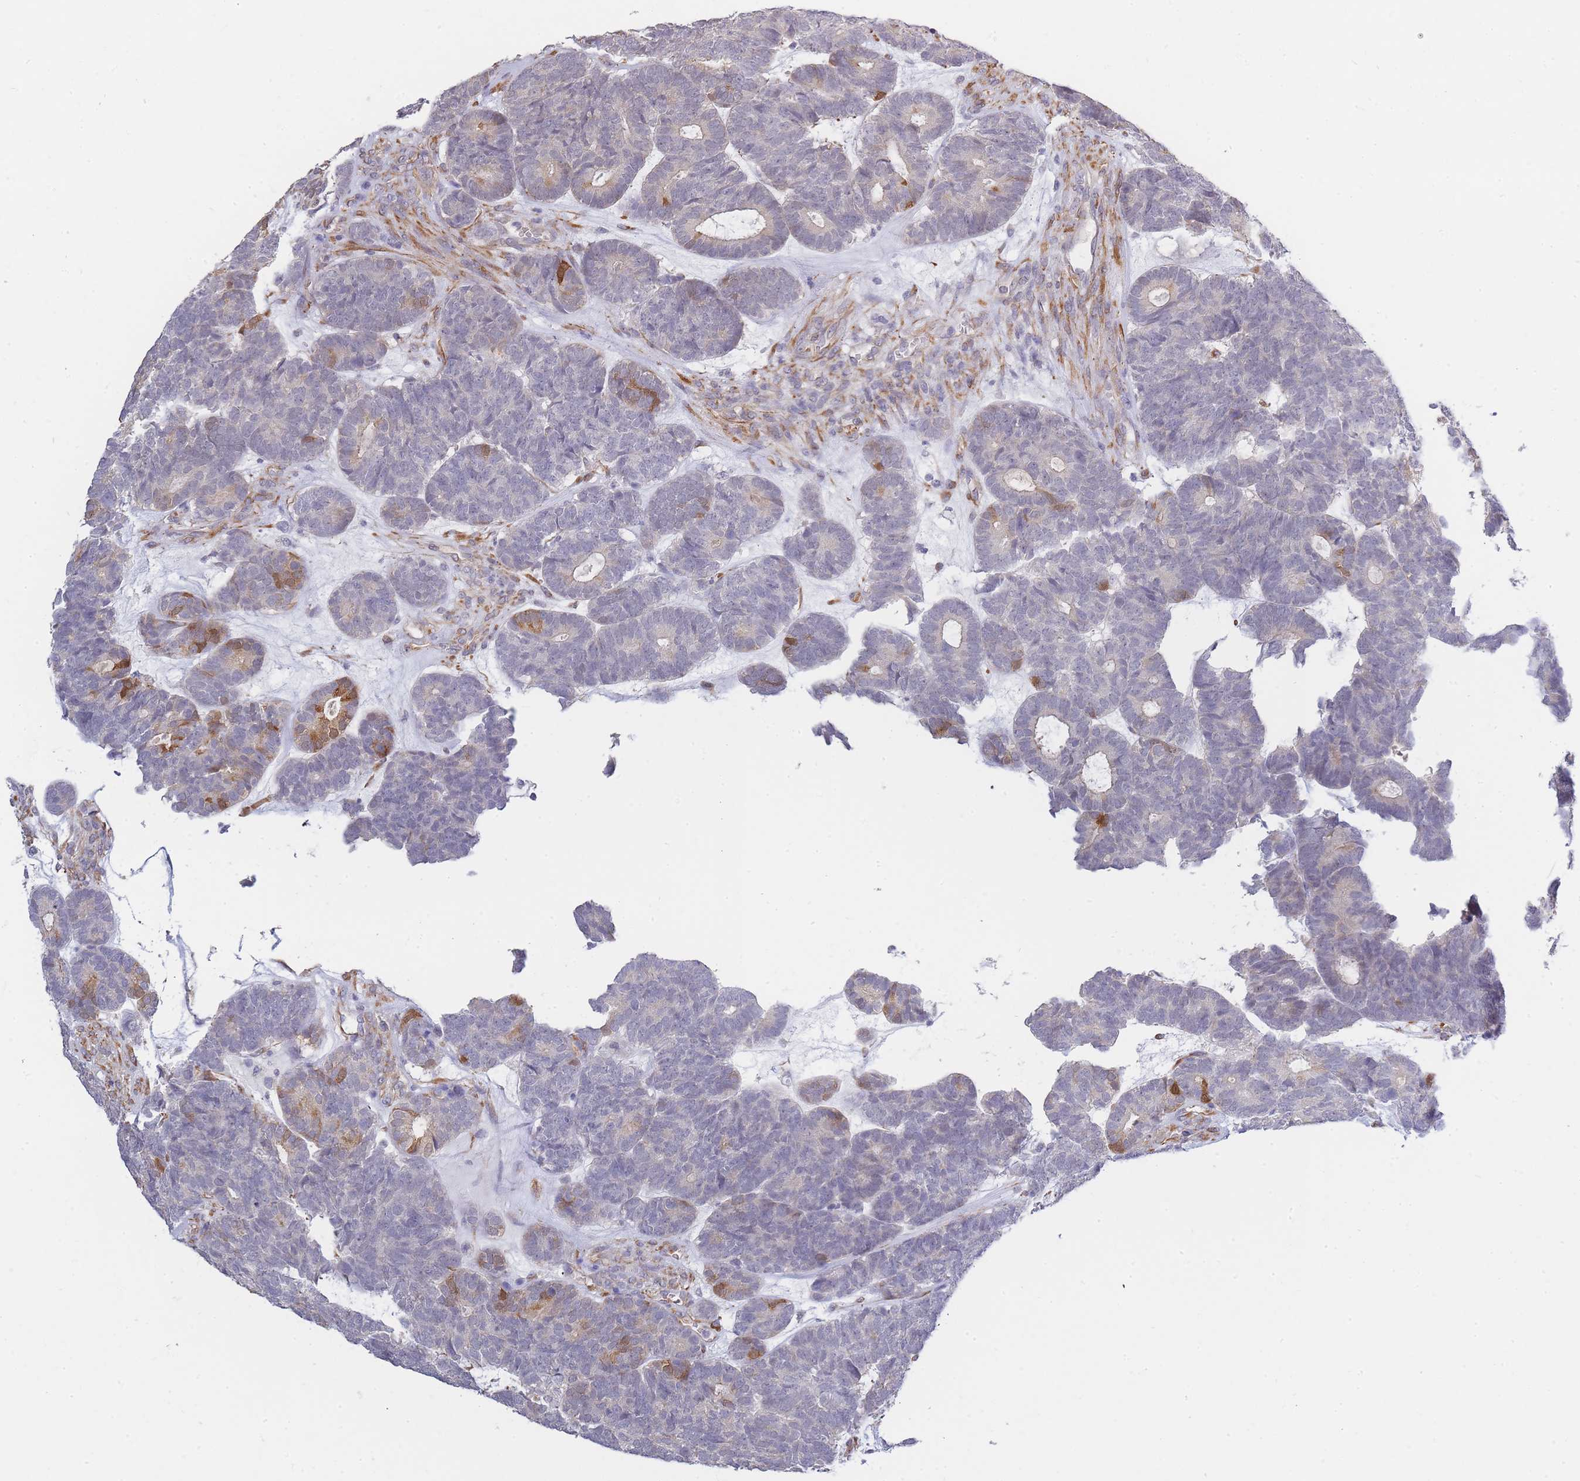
{"staining": {"intensity": "moderate", "quantity": "<25%", "location": "cytoplasmic/membranous"}, "tissue": "head and neck cancer", "cell_type": "Tumor cells", "image_type": "cancer", "snomed": [{"axis": "morphology", "description": "Adenocarcinoma, NOS"}, {"axis": "topography", "description": "Head-Neck"}], "caption": "The photomicrograph shows a brown stain indicating the presence of a protein in the cytoplasmic/membranous of tumor cells in adenocarcinoma (head and neck).", "gene": "C19orf25", "patient": {"sex": "female", "age": 81}}